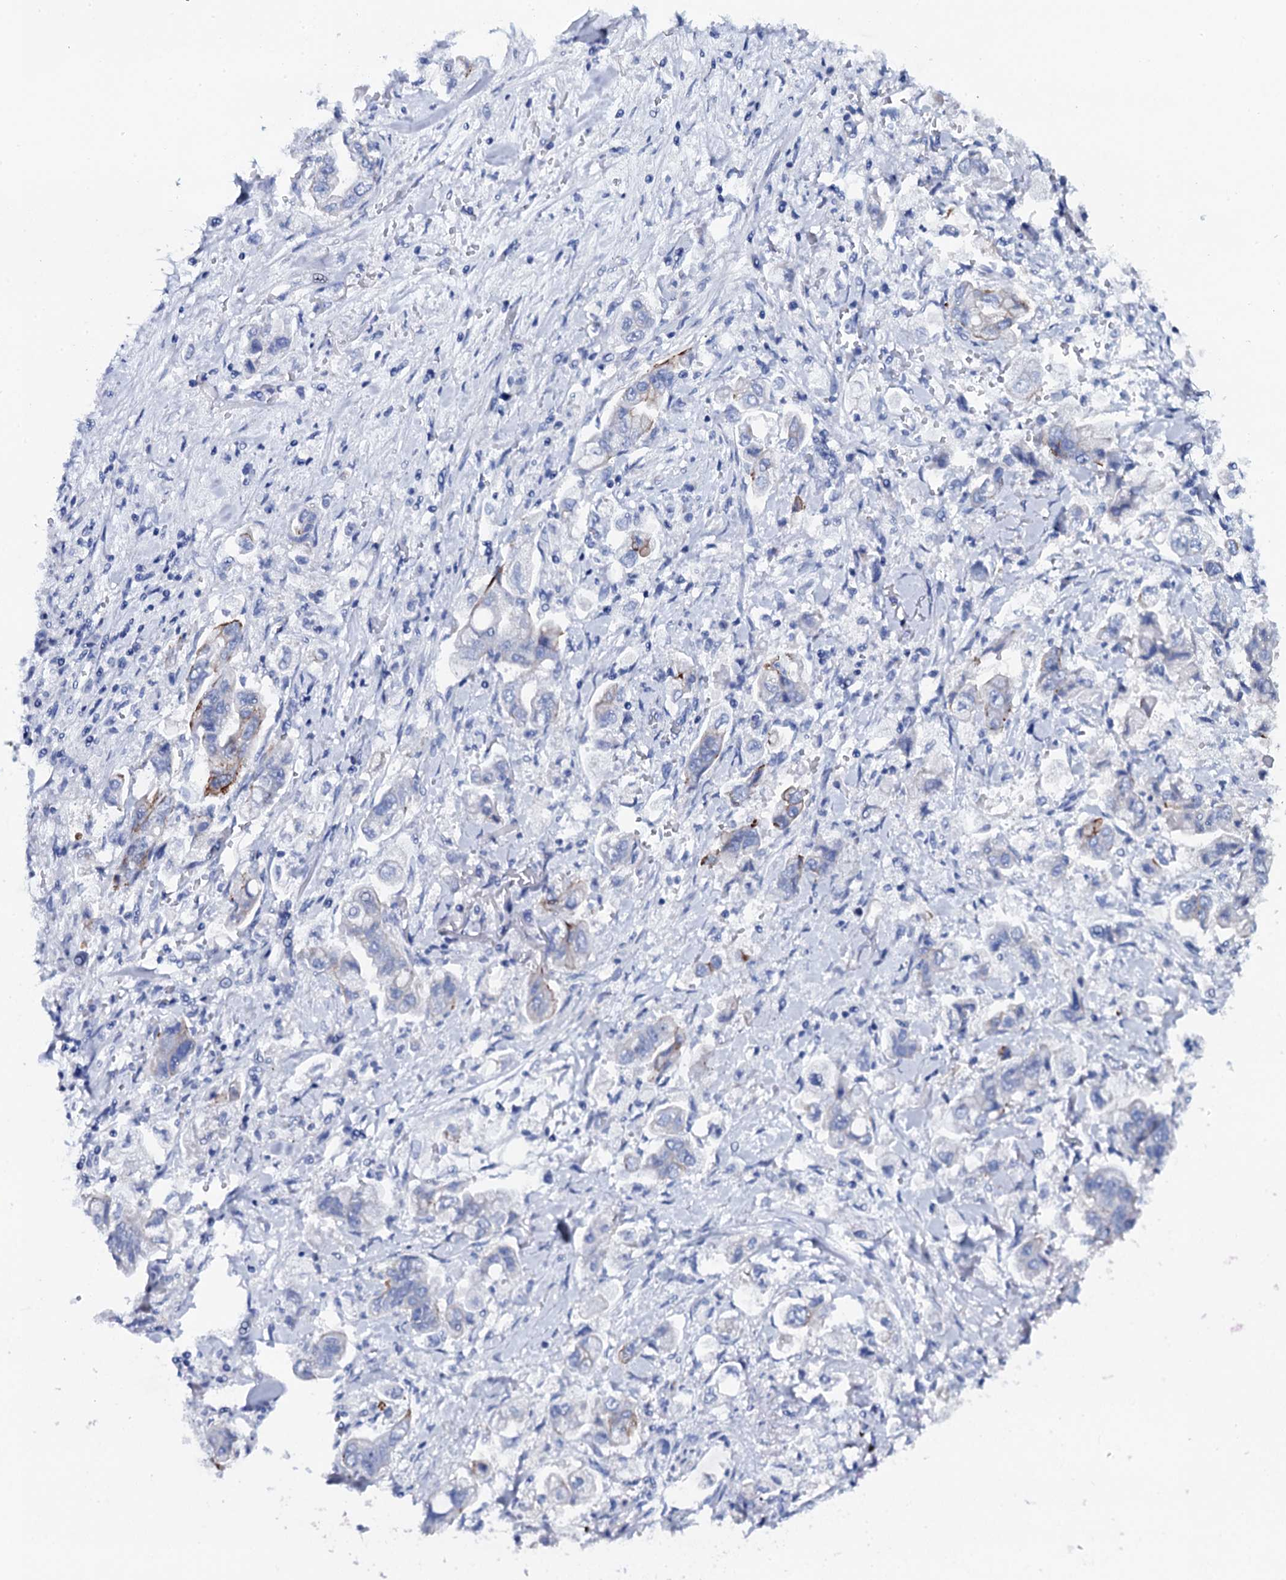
{"staining": {"intensity": "moderate", "quantity": "<25%", "location": "cytoplasmic/membranous"}, "tissue": "stomach cancer", "cell_type": "Tumor cells", "image_type": "cancer", "snomed": [{"axis": "morphology", "description": "Adenocarcinoma, NOS"}, {"axis": "topography", "description": "Stomach"}], "caption": "High-magnification brightfield microscopy of stomach cancer (adenocarcinoma) stained with DAB (3,3'-diaminobenzidine) (brown) and counterstained with hematoxylin (blue). tumor cells exhibit moderate cytoplasmic/membranous expression is identified in approximately<25% of cells.", "gene": "GYS2", "patient": {"sex": "male", "age": 62}}